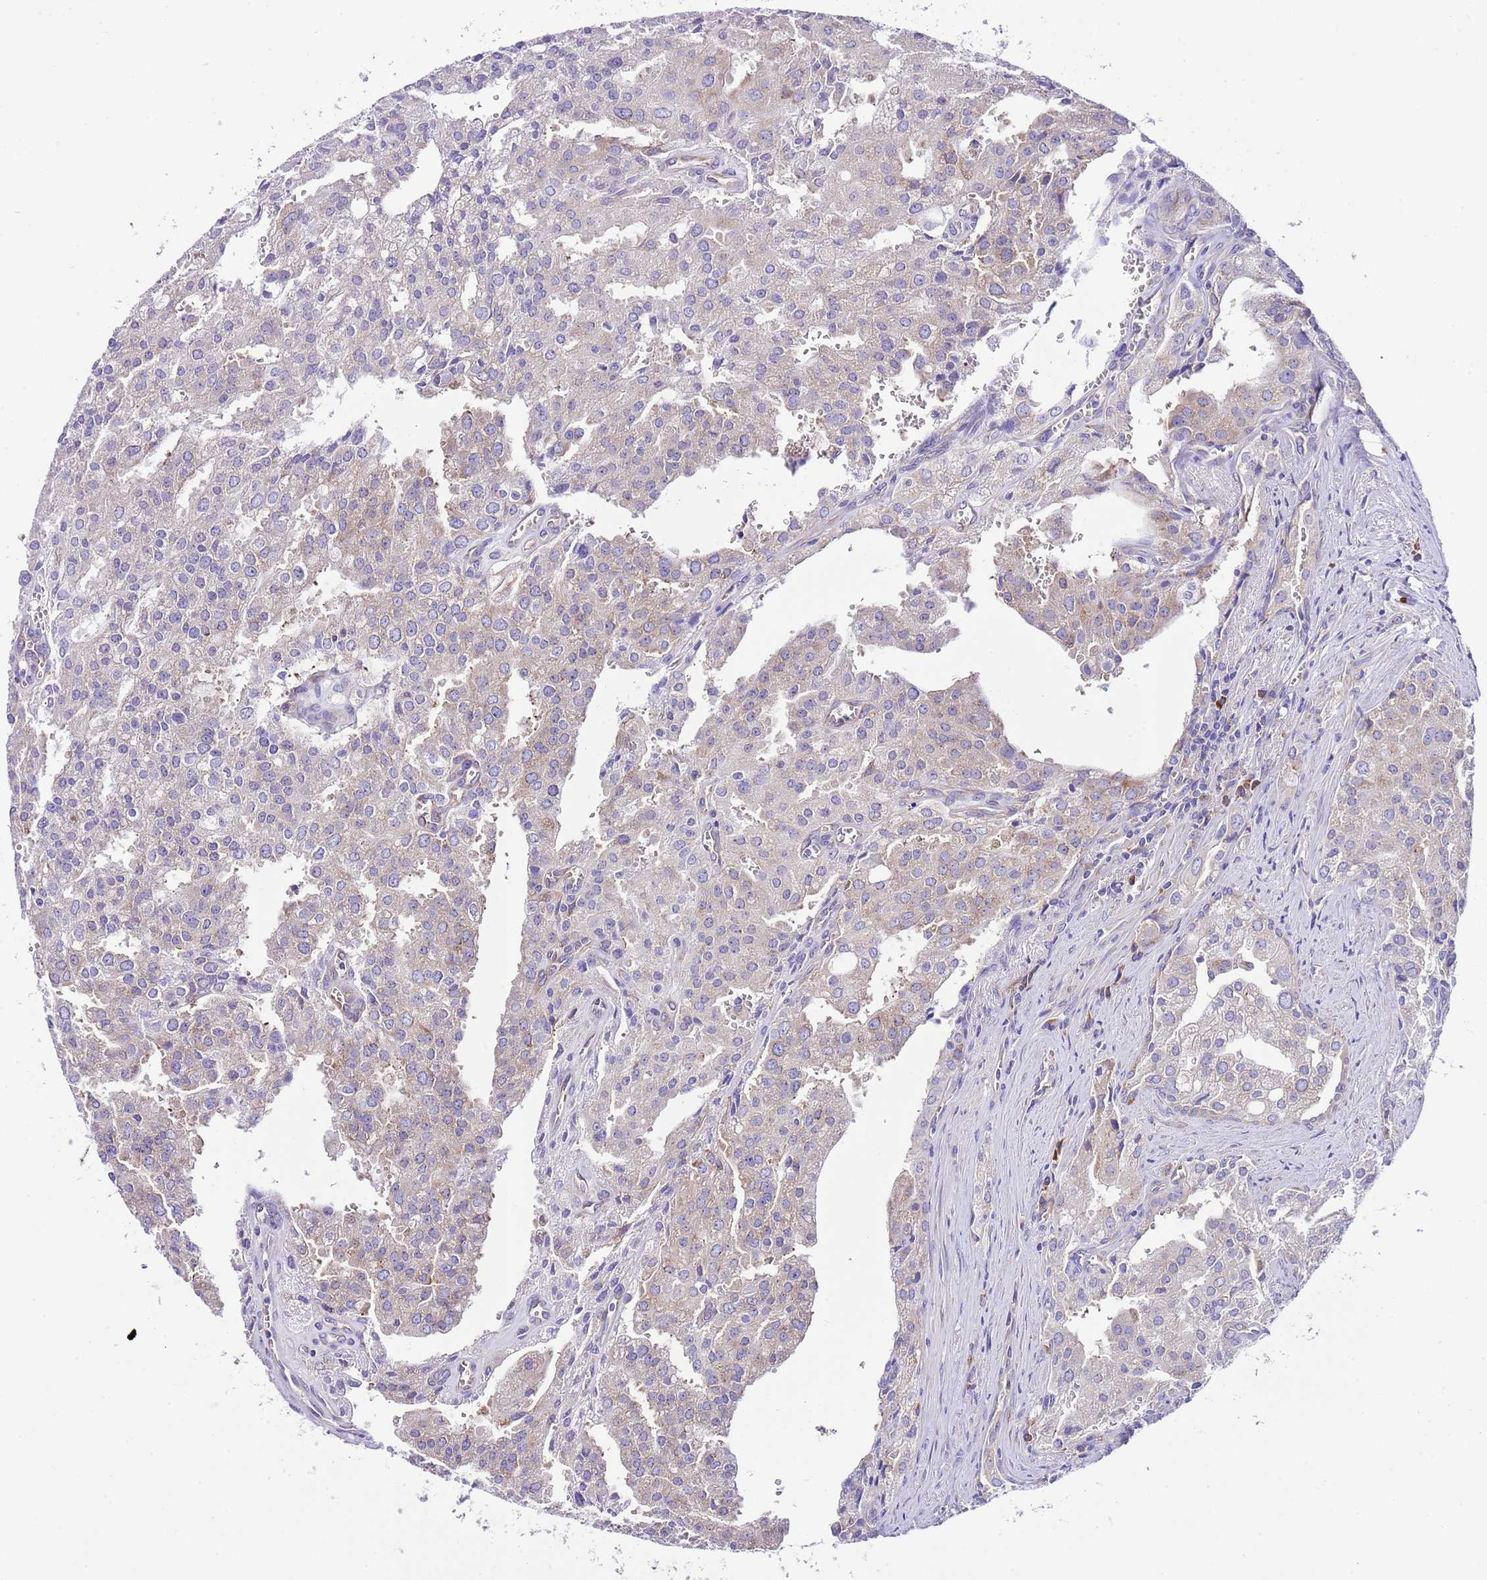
{"staining": {"intensity": "weak", "quantity": "<25%", "location": "cytoplasmic/membranous"}, "tissue": "prostate cancer", "cell_type": "Tumor cells", "image_type": "cancer", "snomed": [{"axis": "morphology", "description": "Adenocarcinoma, High grade"}, {"axis": "topography", "description": "Prostate"}], "caption": "An image of prostate cancer stained for a protein exhibits no brown staining in tumor cells.", "gene": "RPS10", "patient": {"sex": "male", "age": 68}}